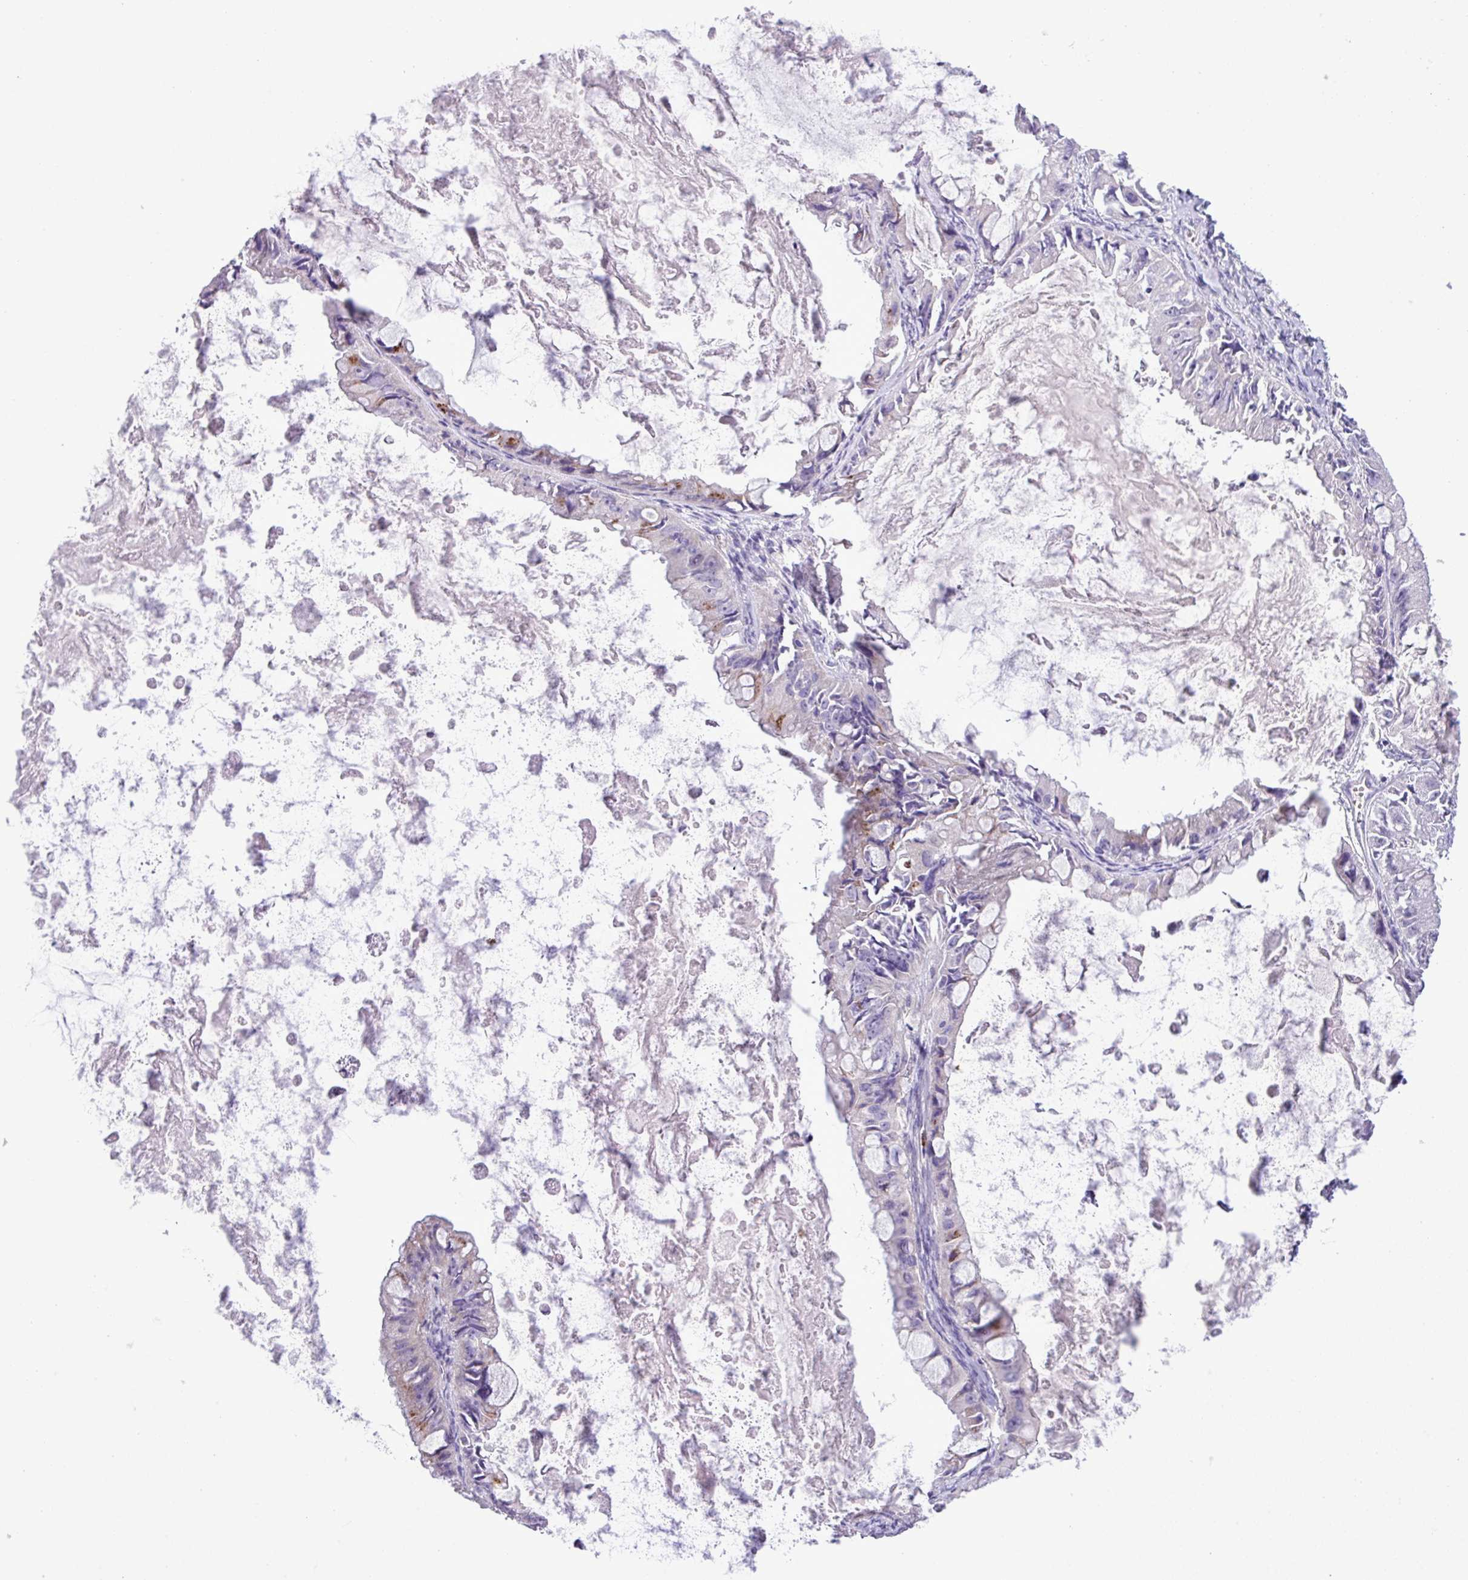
{"staining": {"intensity": "weak", "quantity": "<25%", "location": "cytoplasmic/membranous"}, "tissue": "ovarian cancer", "cell_type": "Tumor cells", "image_type": "cancer", "snomed": [{"axis": "morphology", "description": "Cystadenocarcinoma, mucinous, NOS"}, {"axis": "topography", "description": "Ovary"}], "caption": "Immunohistochemistry micrograph of mucinous cystadenocarcinoma (ovarian) stained for a protein (brown), which exhibits no positivity in tumor cells.", "gene": "ZSCAN5A", "patient": {"sex": "female", "age": 61}}